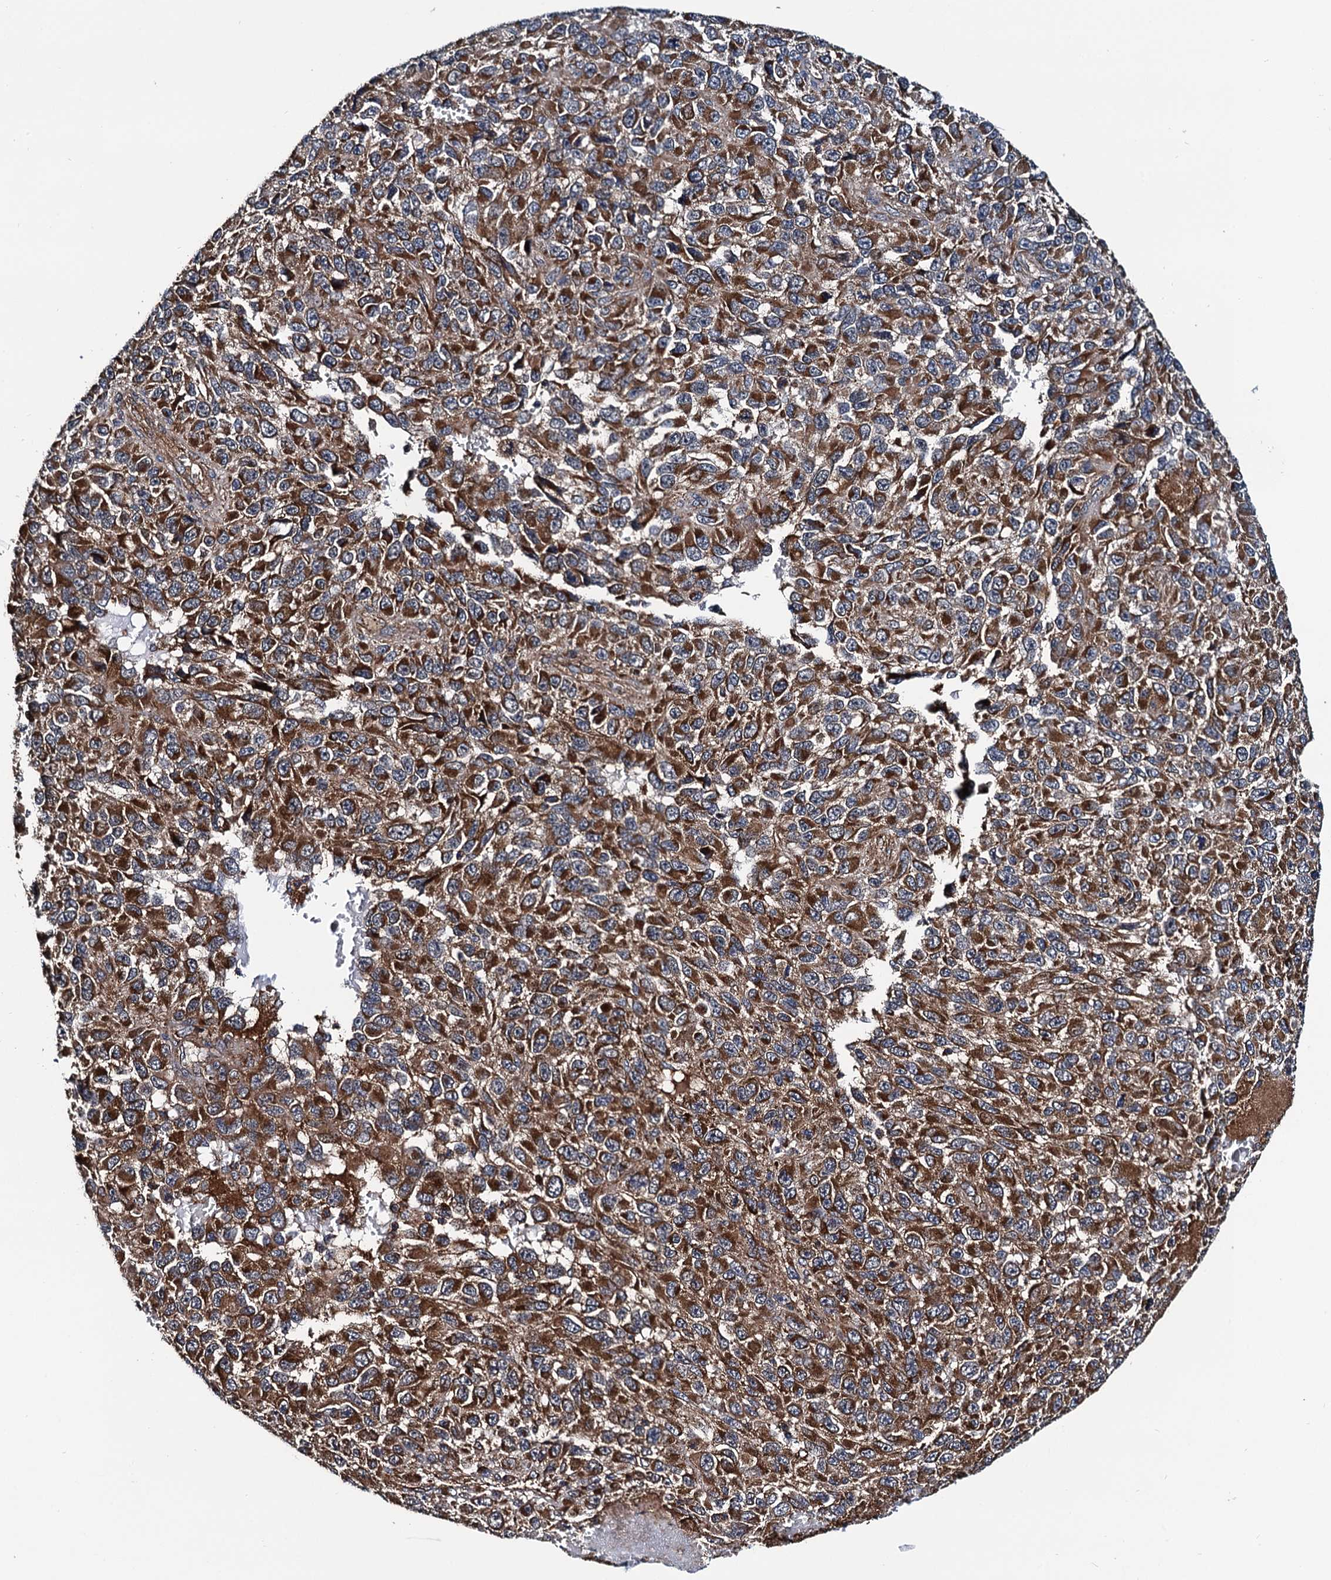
{"staining": {"intensity": "strong", "quantity": ">75%", "location": "cytoplasmic/membranous"}, "tissue": "melanoma", "cell_type": "Tumor cells", "image_type": "cancer", "snomed": [{"axis": "morphology", "description": "Normal tissue, NOS"}, {"axis": "morphology", "description": "Malignant melanoma, NOS"}, {"axis": "topography", "description": "Skin"}], "caption": "There is high levels of strong cytoplasmic/membranous positivity in tumor cells of melanoma, as demonstrated by immunohistochemical staining (brown color).", "gene": "NEK1", "patient": {"sex": "female", "age": 96}}